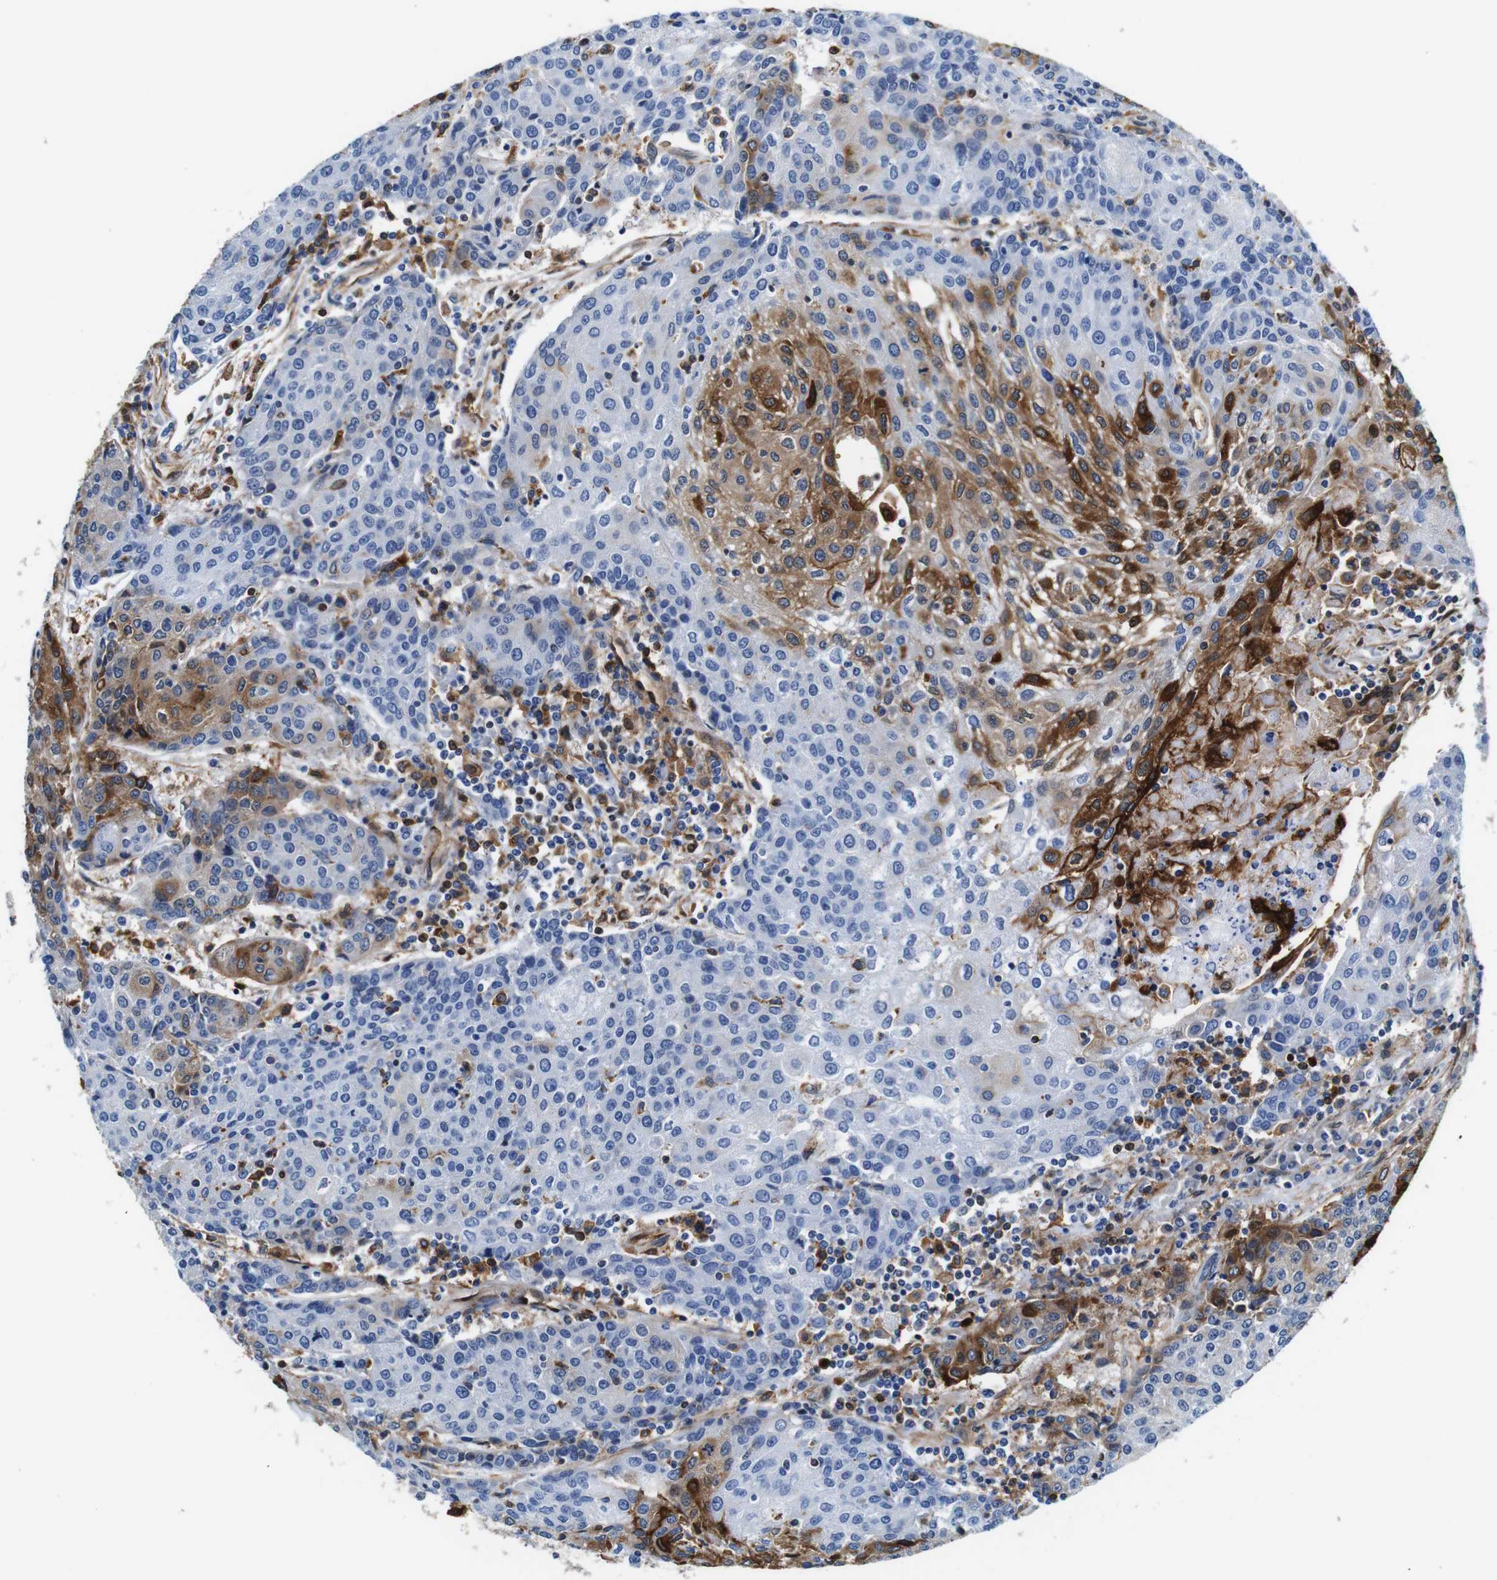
{"staining": {"intensity": "moderate", "quantity": "25%-75%", "location": "cytoplasmic/membranous"}, "tissue": "urothelial cancer", "cell_type": "Tumor cells", "image_type": "cancer", "snomed": [{"axis": "morphology", "description": "Urothelial carcinoma, High grade"}, {"axis": "topography", "description": "Urinary bladder"}], "caption": "IHC of urothelial cancer shows medium levels of moderate cytoplasmic/membranous expression in approximately 25%-75% of tumor cells. (IHC, brightfield microscopy, high magnification).", "gene": "ANXA1", "patient": {"sex": "female", "age": 85}}